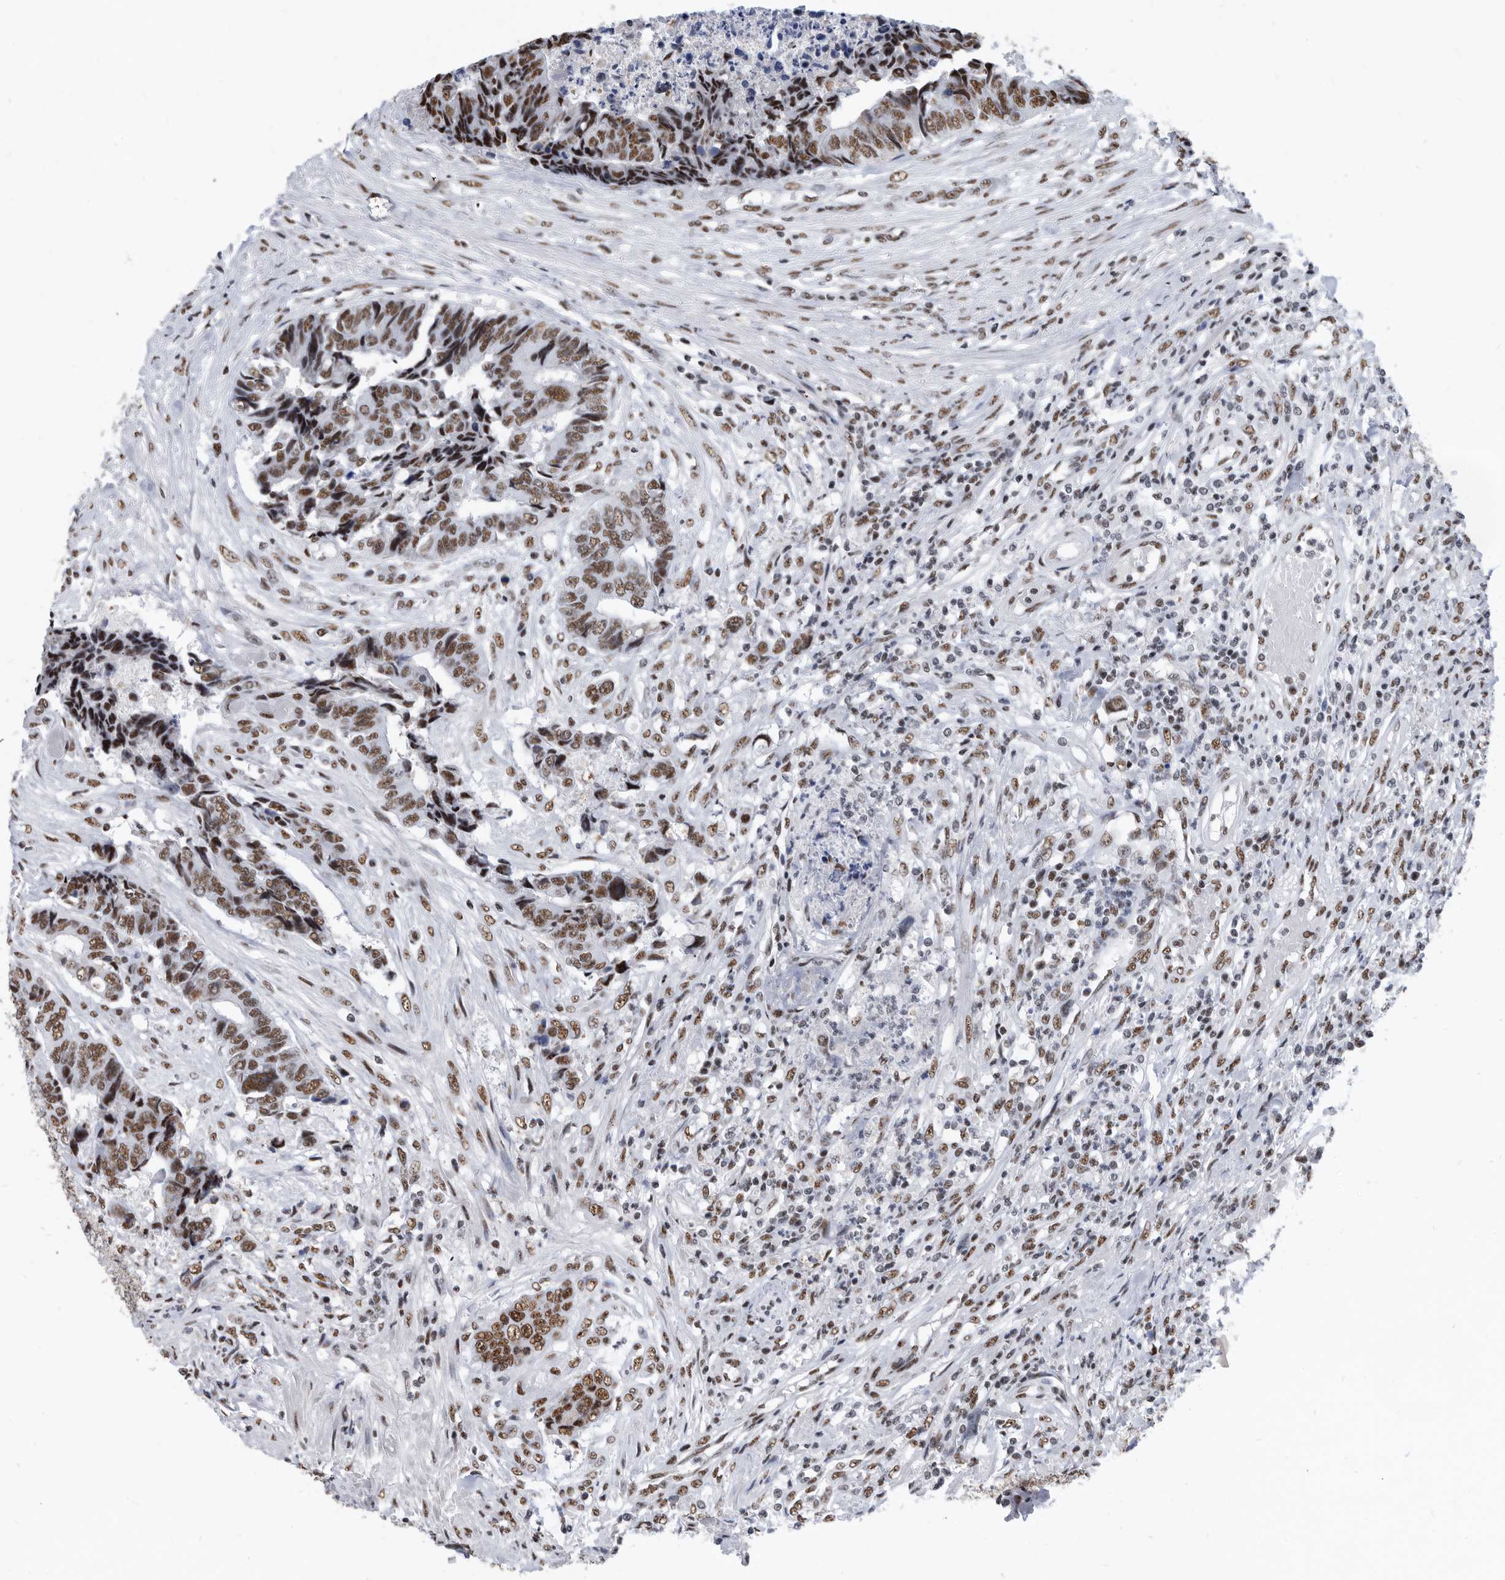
{"staining": {"intensity": "moderate", "quantity": ">75%", "location": "nuclear"}, "tissue": "colorectal cancer", "cell_type": "Tumor cells", "image_type": "cancer", "snomed": [{"axis": "morphology", "description": "Adenocarcinoma, NOS"}, {"axis": "topography", "description": "Rectum"}], "caption": "Adenocarcinoma (colorectal) stained for a protein (brown) exhibits moderate nuclear positive positivity in about >75% of tumor cells.", "gene": "SF3A1", "patient": {"sex": "male", "age": 84}}